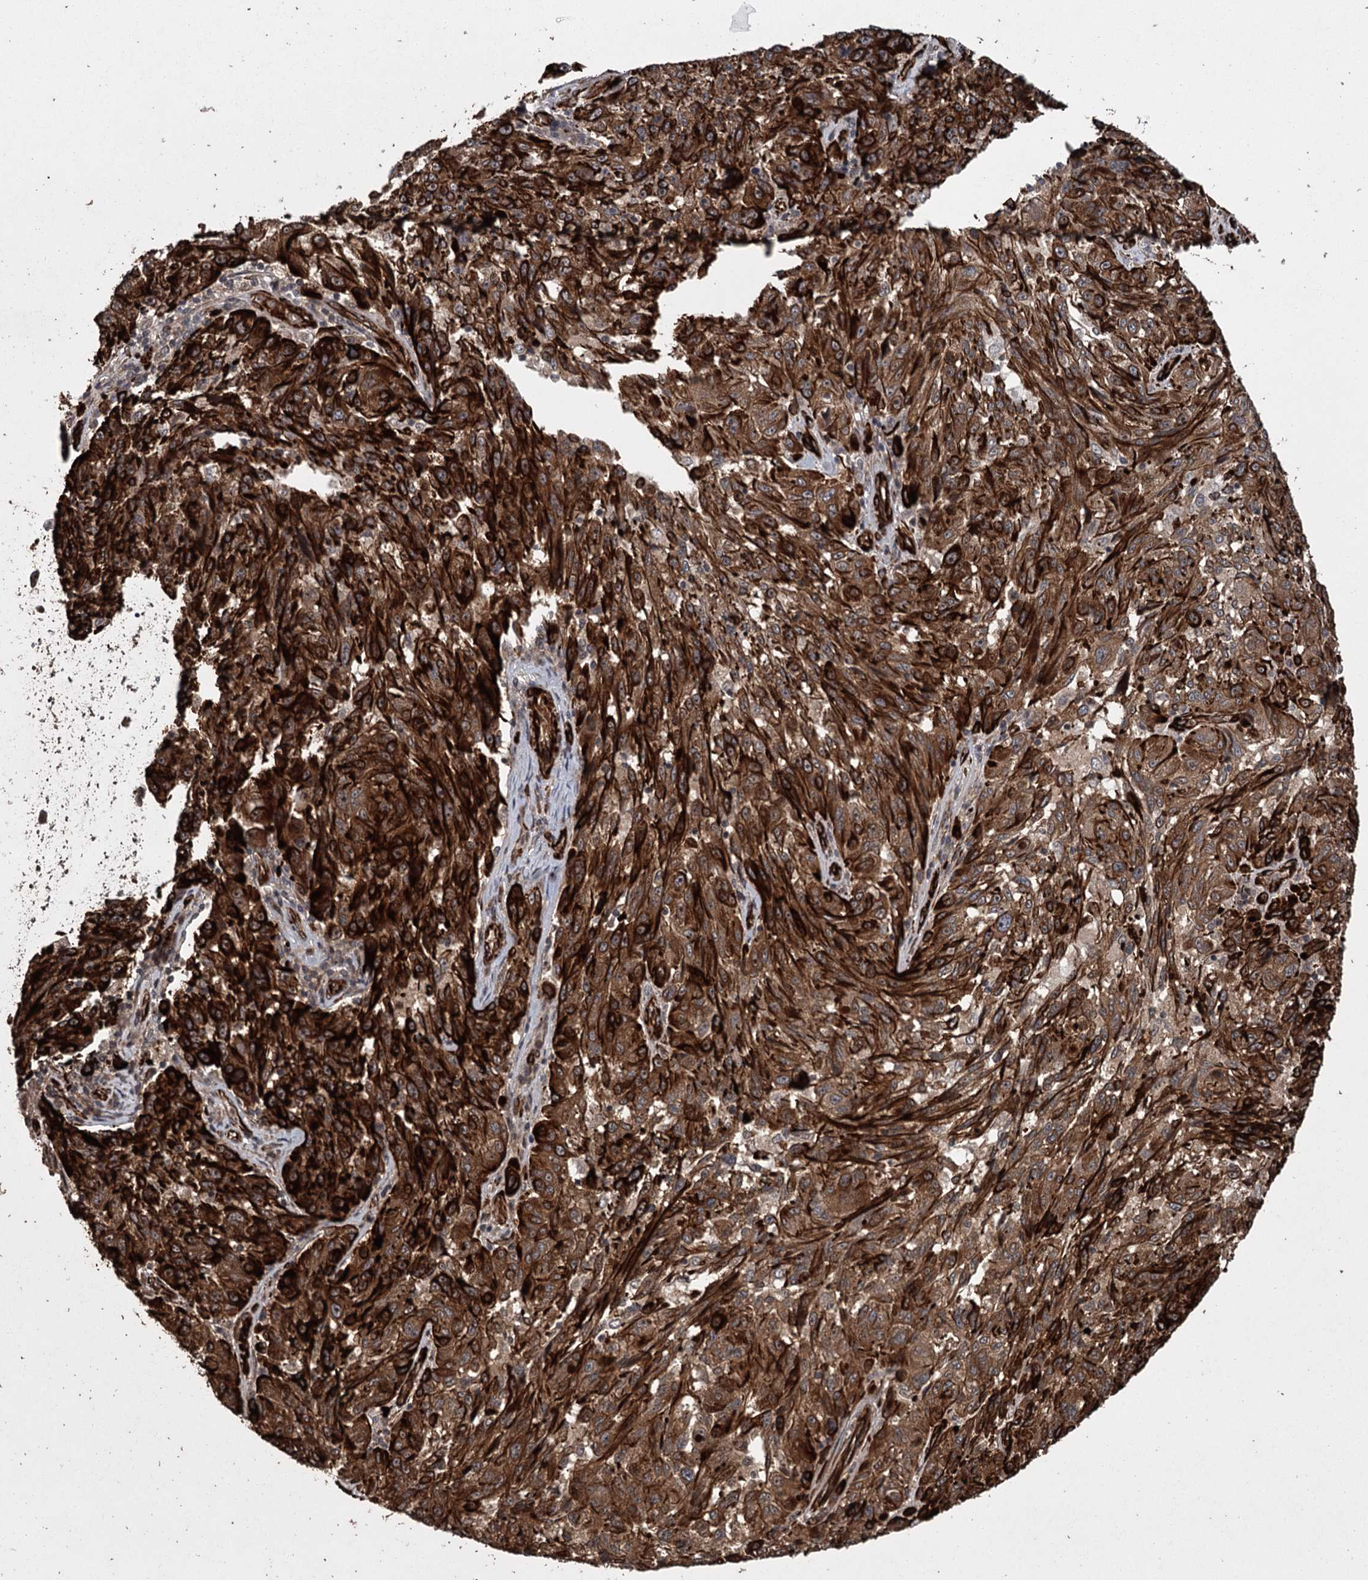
{"staining": {"intensity": "moderate", "quantity": ">75%", "location": "cytoplasmic/membranous"}, "tissue": "melanoma", "cell_type": "Tumor cells", "image_type": "cancer", "snomed": [{"axis": "morphology", "description": "Malignant melanoma, NOS"}, {"axis": "topography", "description": "Skin"}], "caption": "Protein expression analysis of malignant melanoma demonstrates moderate cytoplasmic/membranous positivity in approximately >75% of tumor cells.", "gene": "RPAP3", "patient": {"sex": "male", "age": 53}}